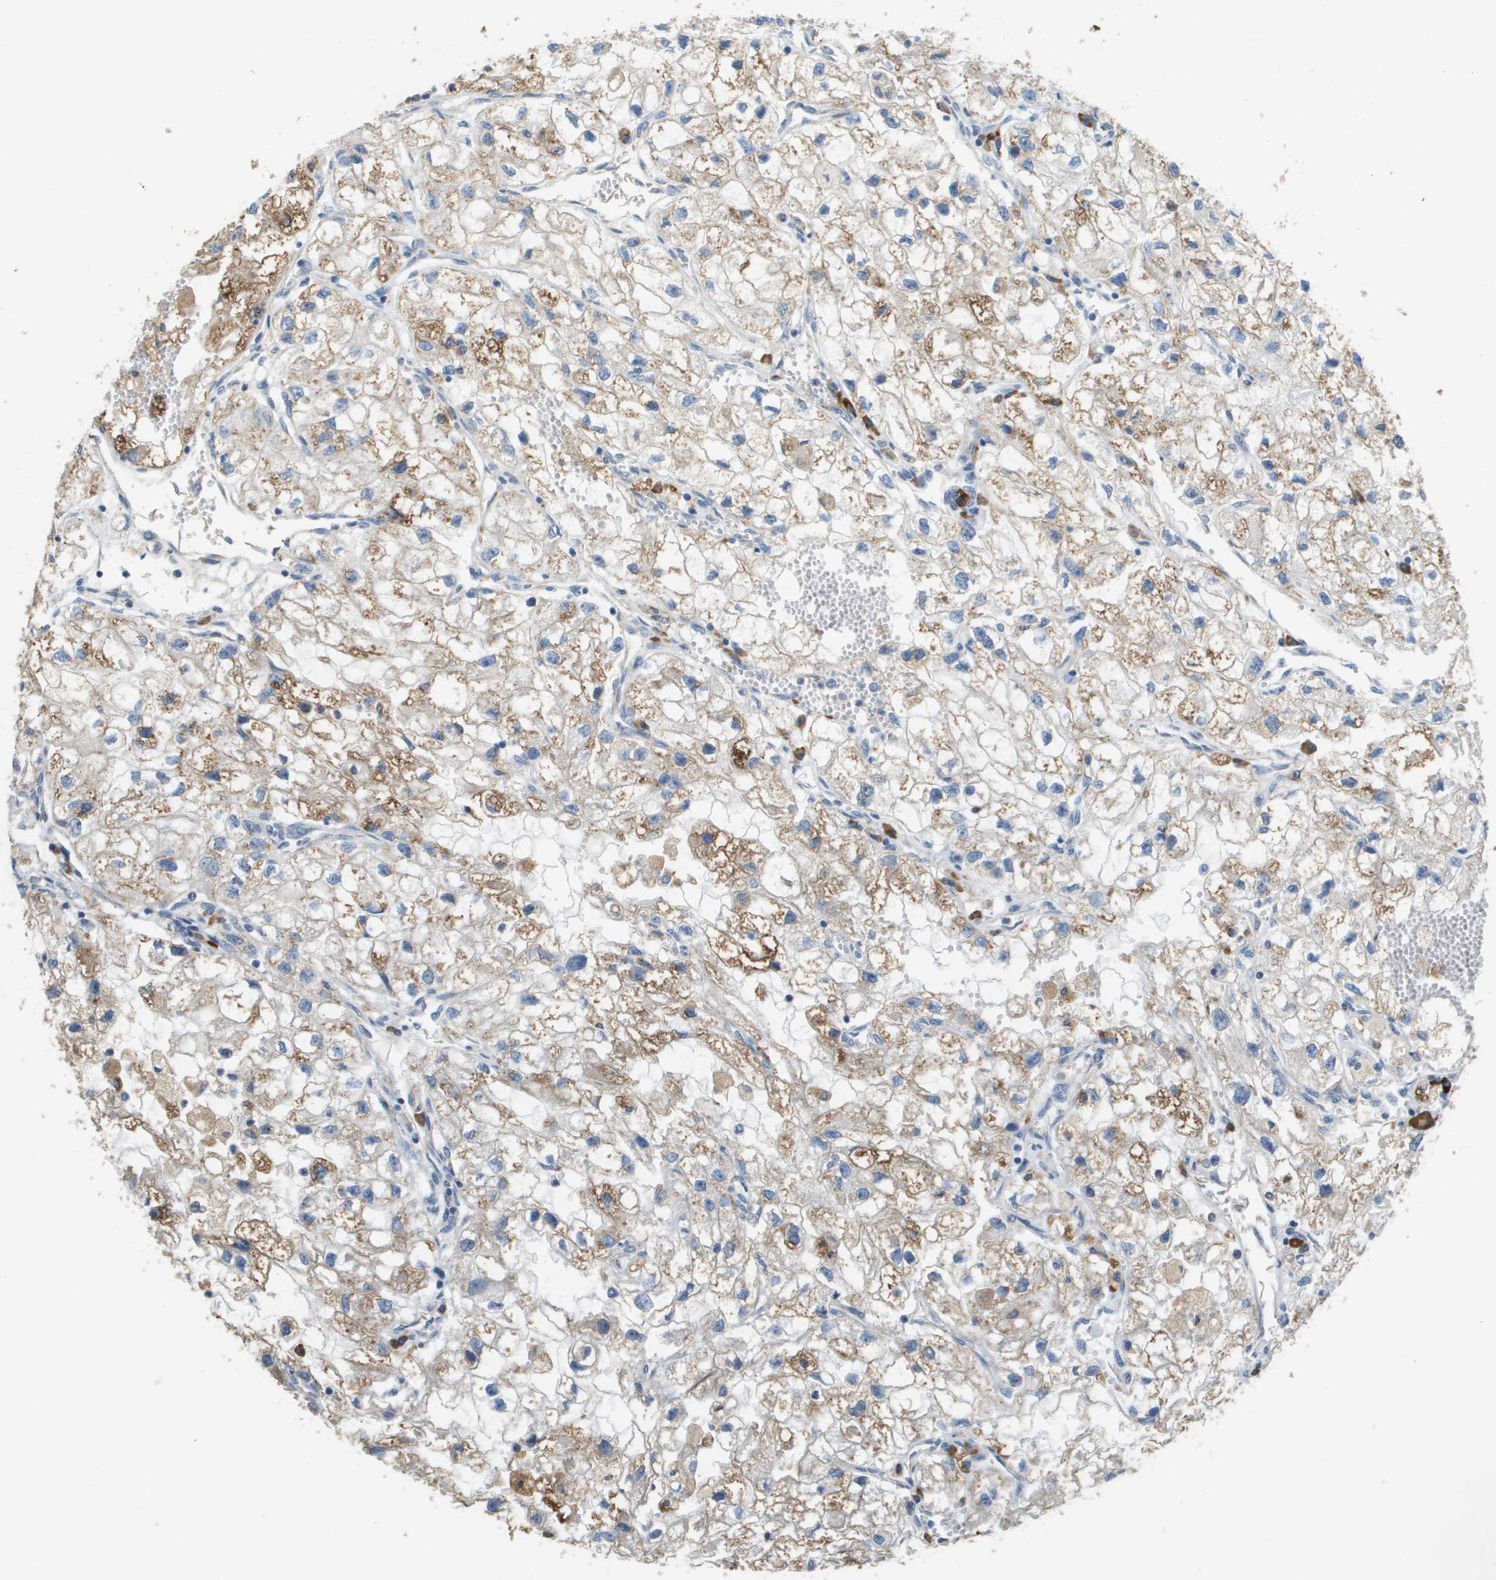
{"staining": {"intensity": "moderate", "quantity": ">75%", "location": "cytoplasmic/membranous"}, "tissue": "renal cancer", "cell_type": "Tumor cells", "image_type": "cancer", "snomed": [{"axis": "morphology", "description": "Adenocarcinoma, NOS"}, {"axis": "topography", "description": "Kidney"}], "caption": "Moderate cytoplasmic/membranous protein expression is present in about >75% of tumor cells in adenocarcinoma (renal).", "gene": "CASP10", "patient": {"sex": "female", "age": 70}}